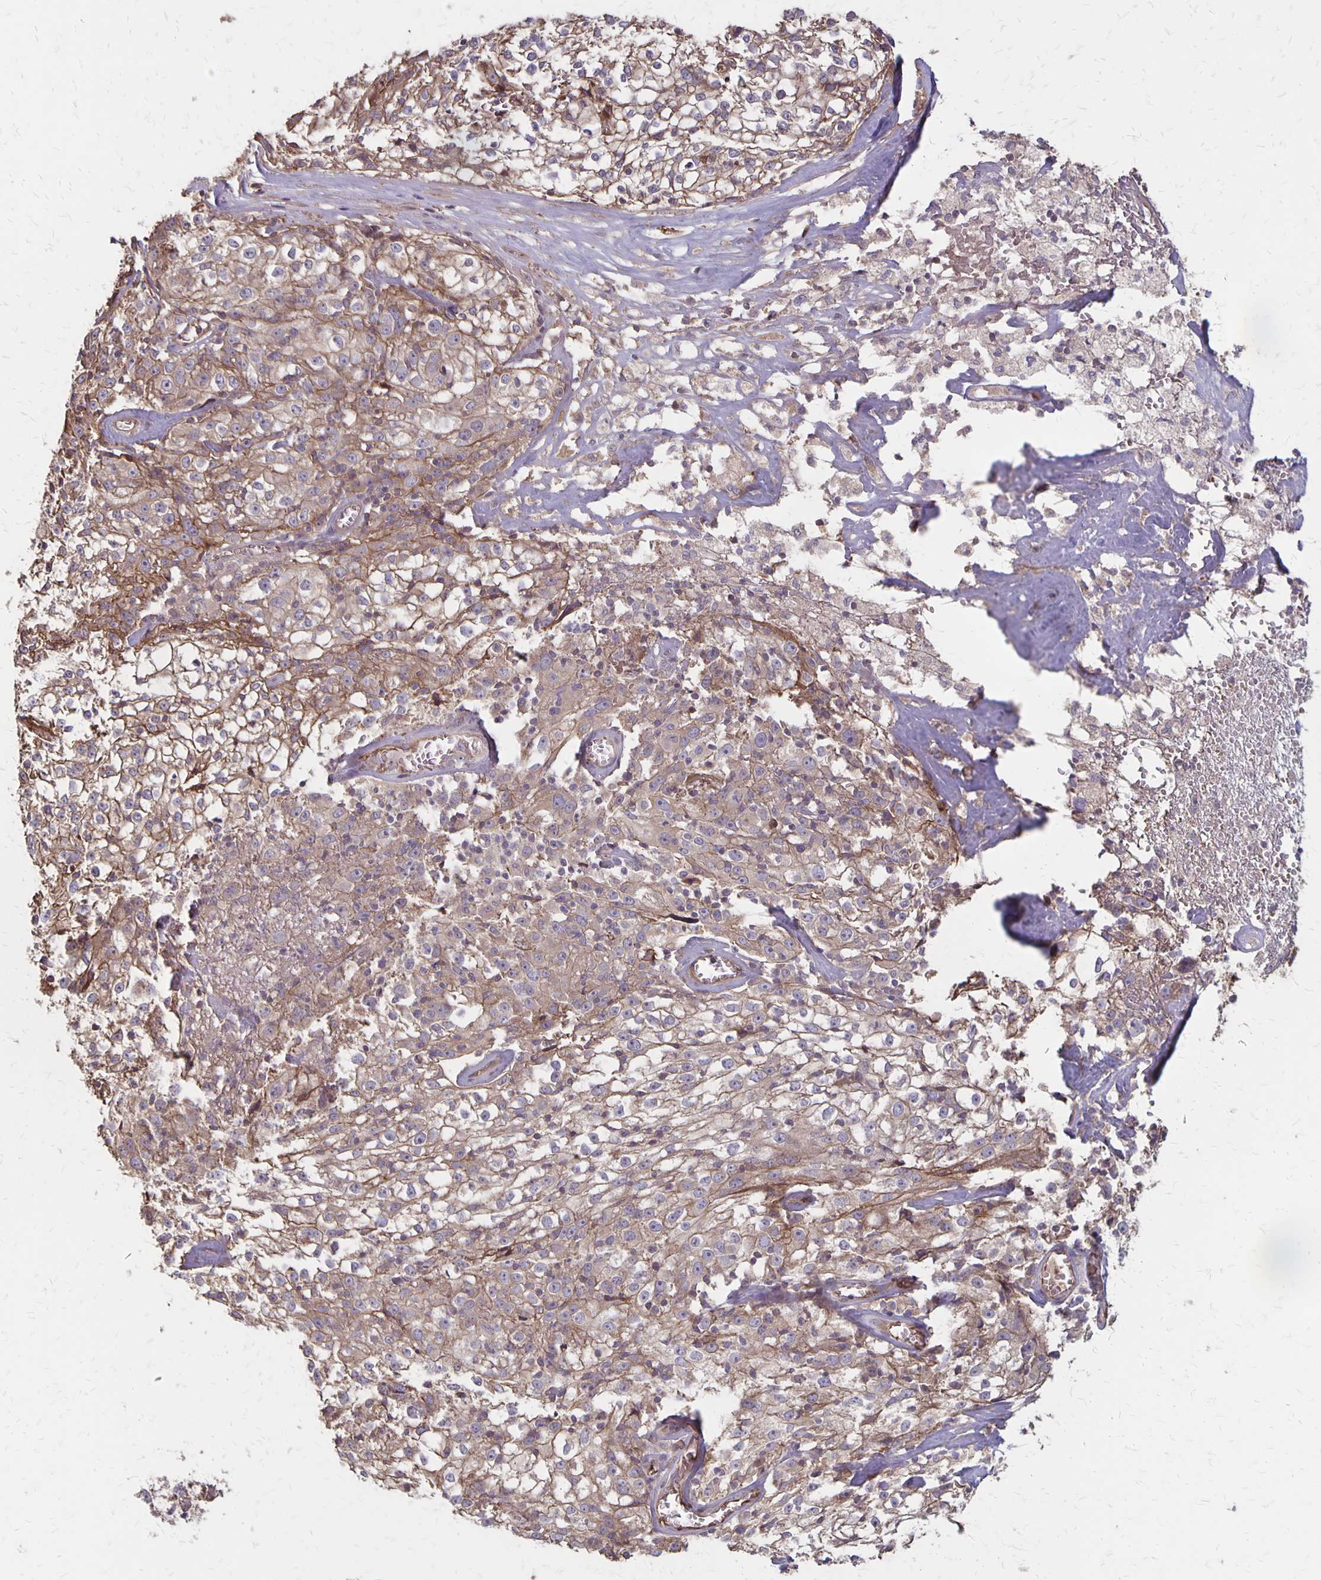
{"staining": {"intensity": "moderate", "quantity": ">75%", "location": "cytoplasmic/membranous"}, "tissue": "cervical cancer", "cell_type": "Tumor cells", "image_type": "cancer", "snomed": [{"axis": "morphology", "description": "Squamous cell carcinoma, NOS"}, {"axis": "topography", "description": "Cervix"}], "caption": "Cervical cancer (squamous cell carcinoma) tissue demonstrates moderate cytoplasmic/membranous staining in approximately >75% of tumor cells", "gene": "PROM2", "patient": {"sex": "female", "age": 85}}